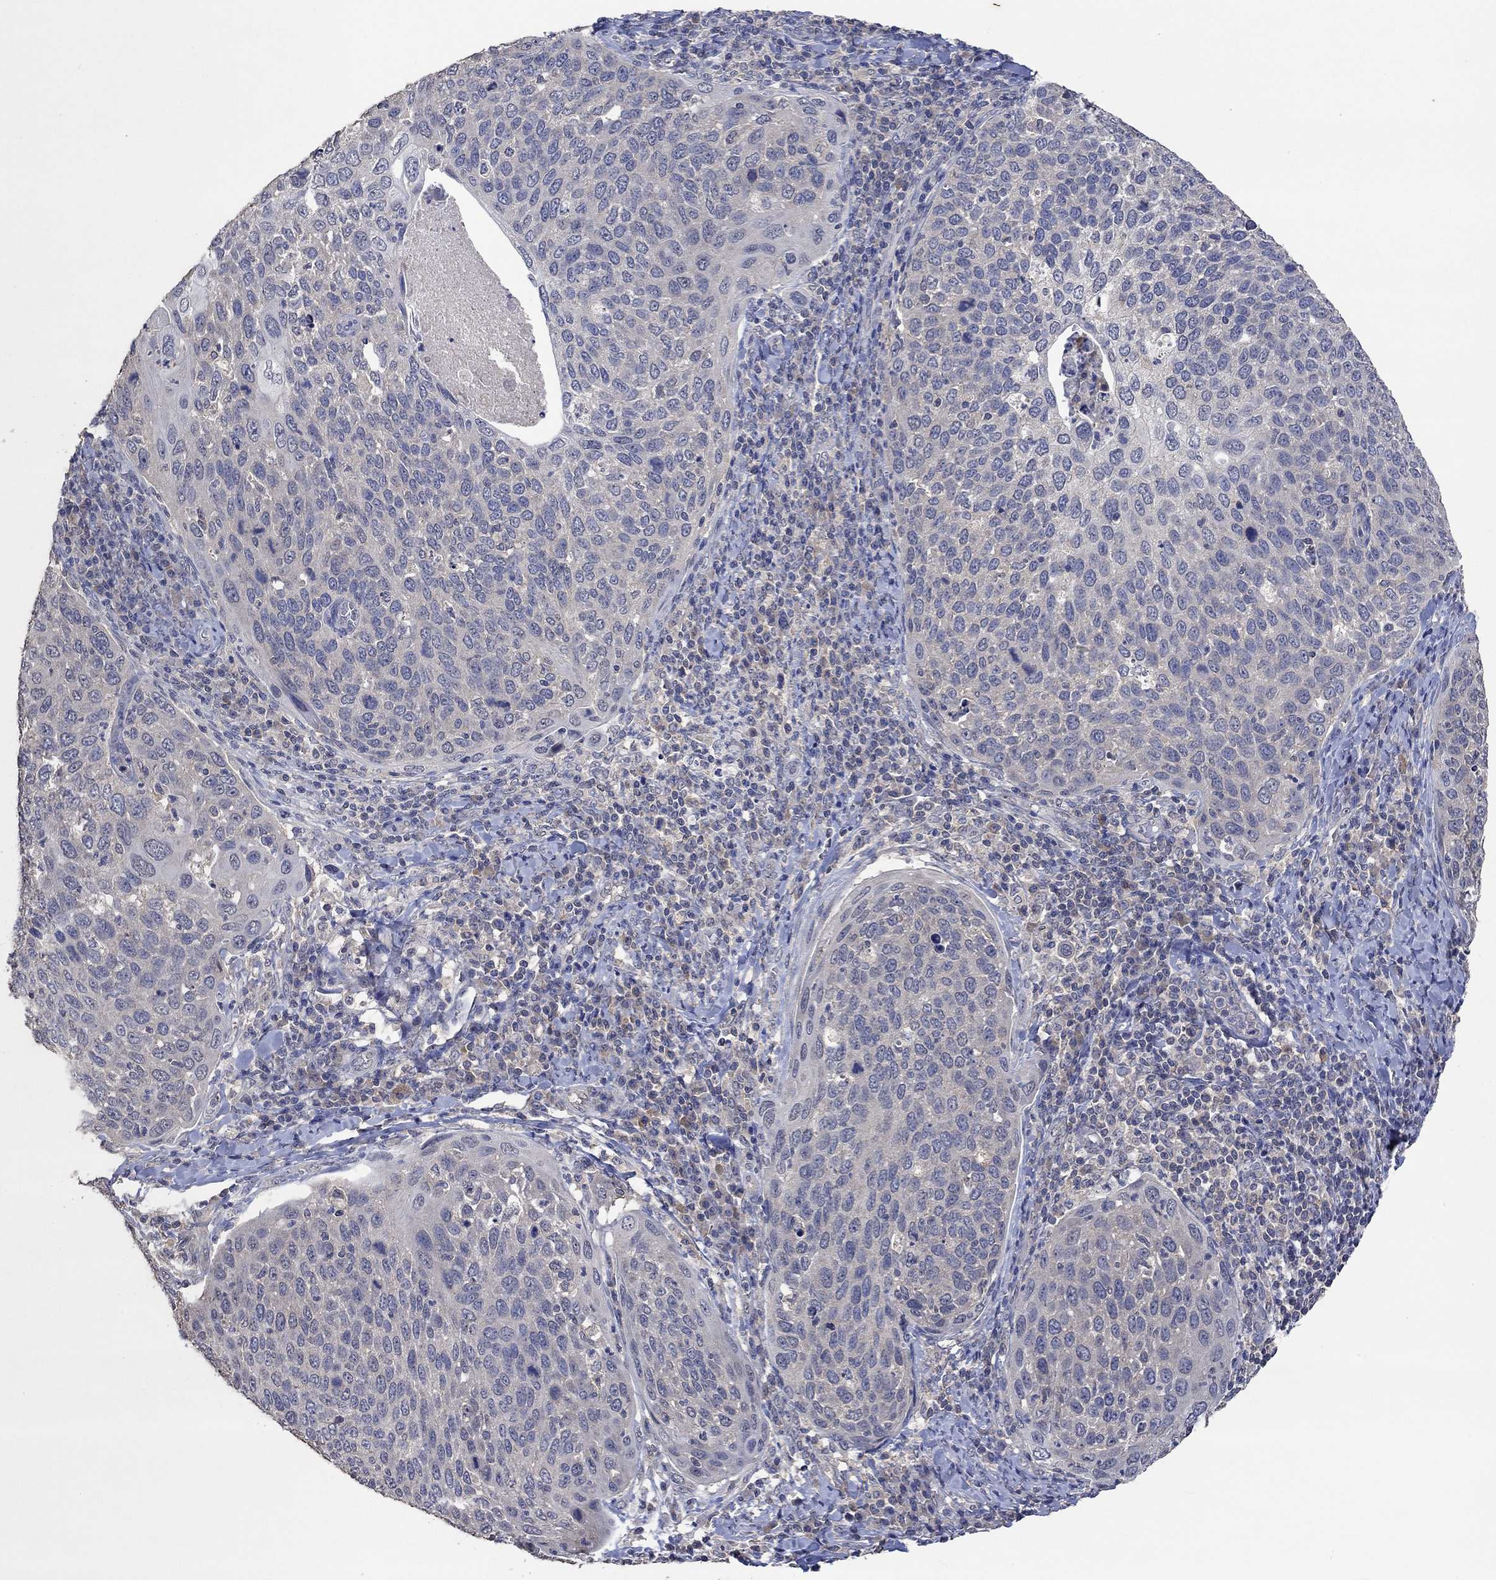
{"staining": {"intensity": "negative", "quantity": "none", "location": "none"}, "tissue": "cervical cancer", "cell_type": "Tumor cells", "image_type": "cancer", "snomed": [{"axis": "morphology", "description": "Squamous cell carcinoma, NOS"}, {"axis": "topography", "description": "Cervix"}], "caption": "A histopathology image of human squamous cell carcinoma (cervical) is negative for staining in tumor cells. (Immunohistochemistry (ihc), brightfield microscopy, high magnification).", "gene": "PTPN20", "patient": {"sex": "female", "age": 54}}